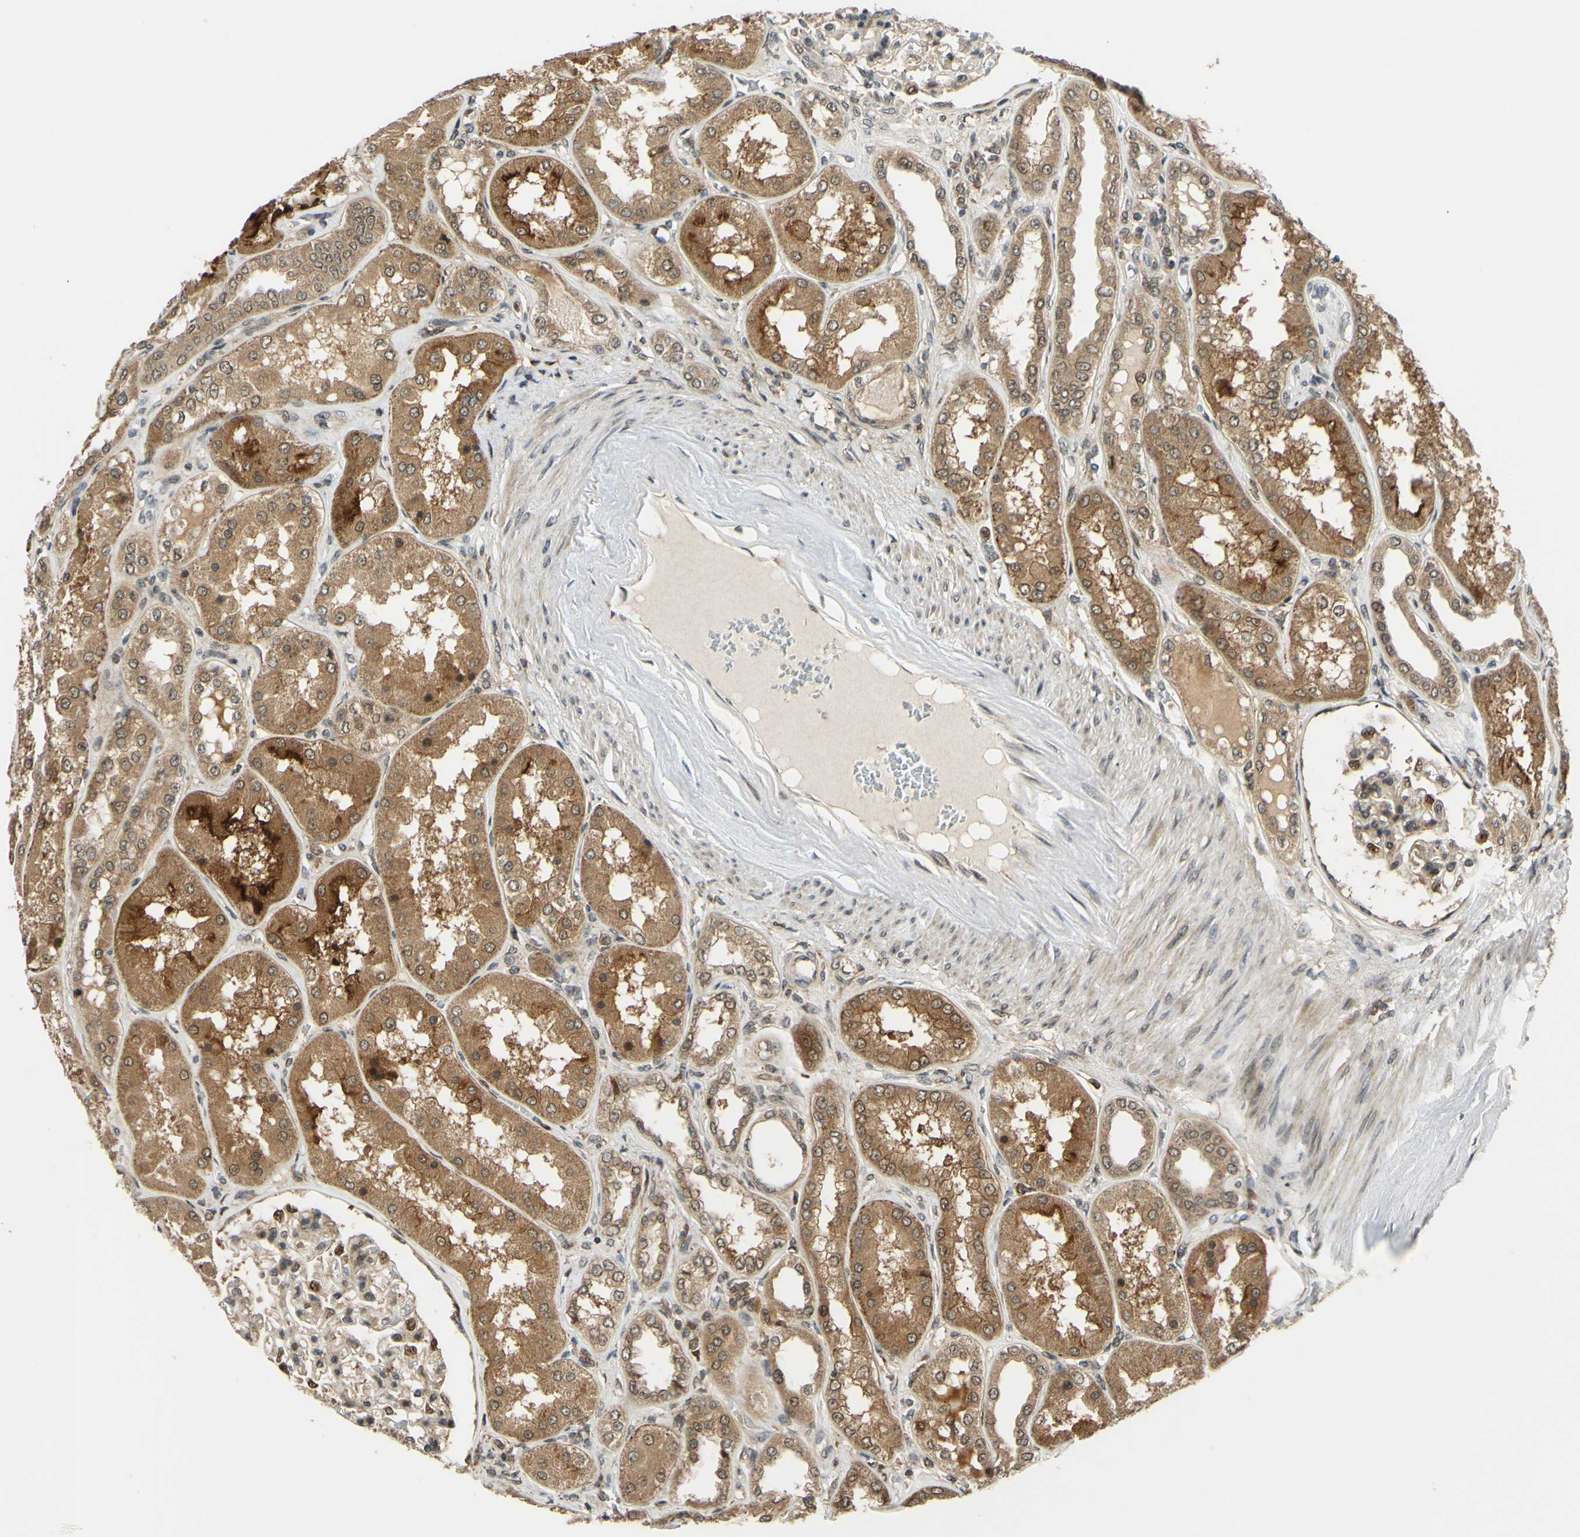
{"staining": {"intensity": "moderate", "quantity": "25%-75%", "location": "nuclear"}, "tissue": "kidney", "cell_type": "Cells in glomeruli", "image_type": "normal", "snomed": [{"axis": "morphology", "description": "Normal tissue, NOS"}, {"axis": "topography", "description": "Kidney"}], "caption": "Protein positivity by immunohistochemistry reveals moderate nuclear expression in approximately 25%-75% of cells in glomeruli in unremarkable kidney. The protein is stained brown, and the nuclei are stained in blue (DAB IHC with brightfield microscopy, high magnification).", "gene": "ABCC8", "patient": {"sex": "female", "age": 56}}